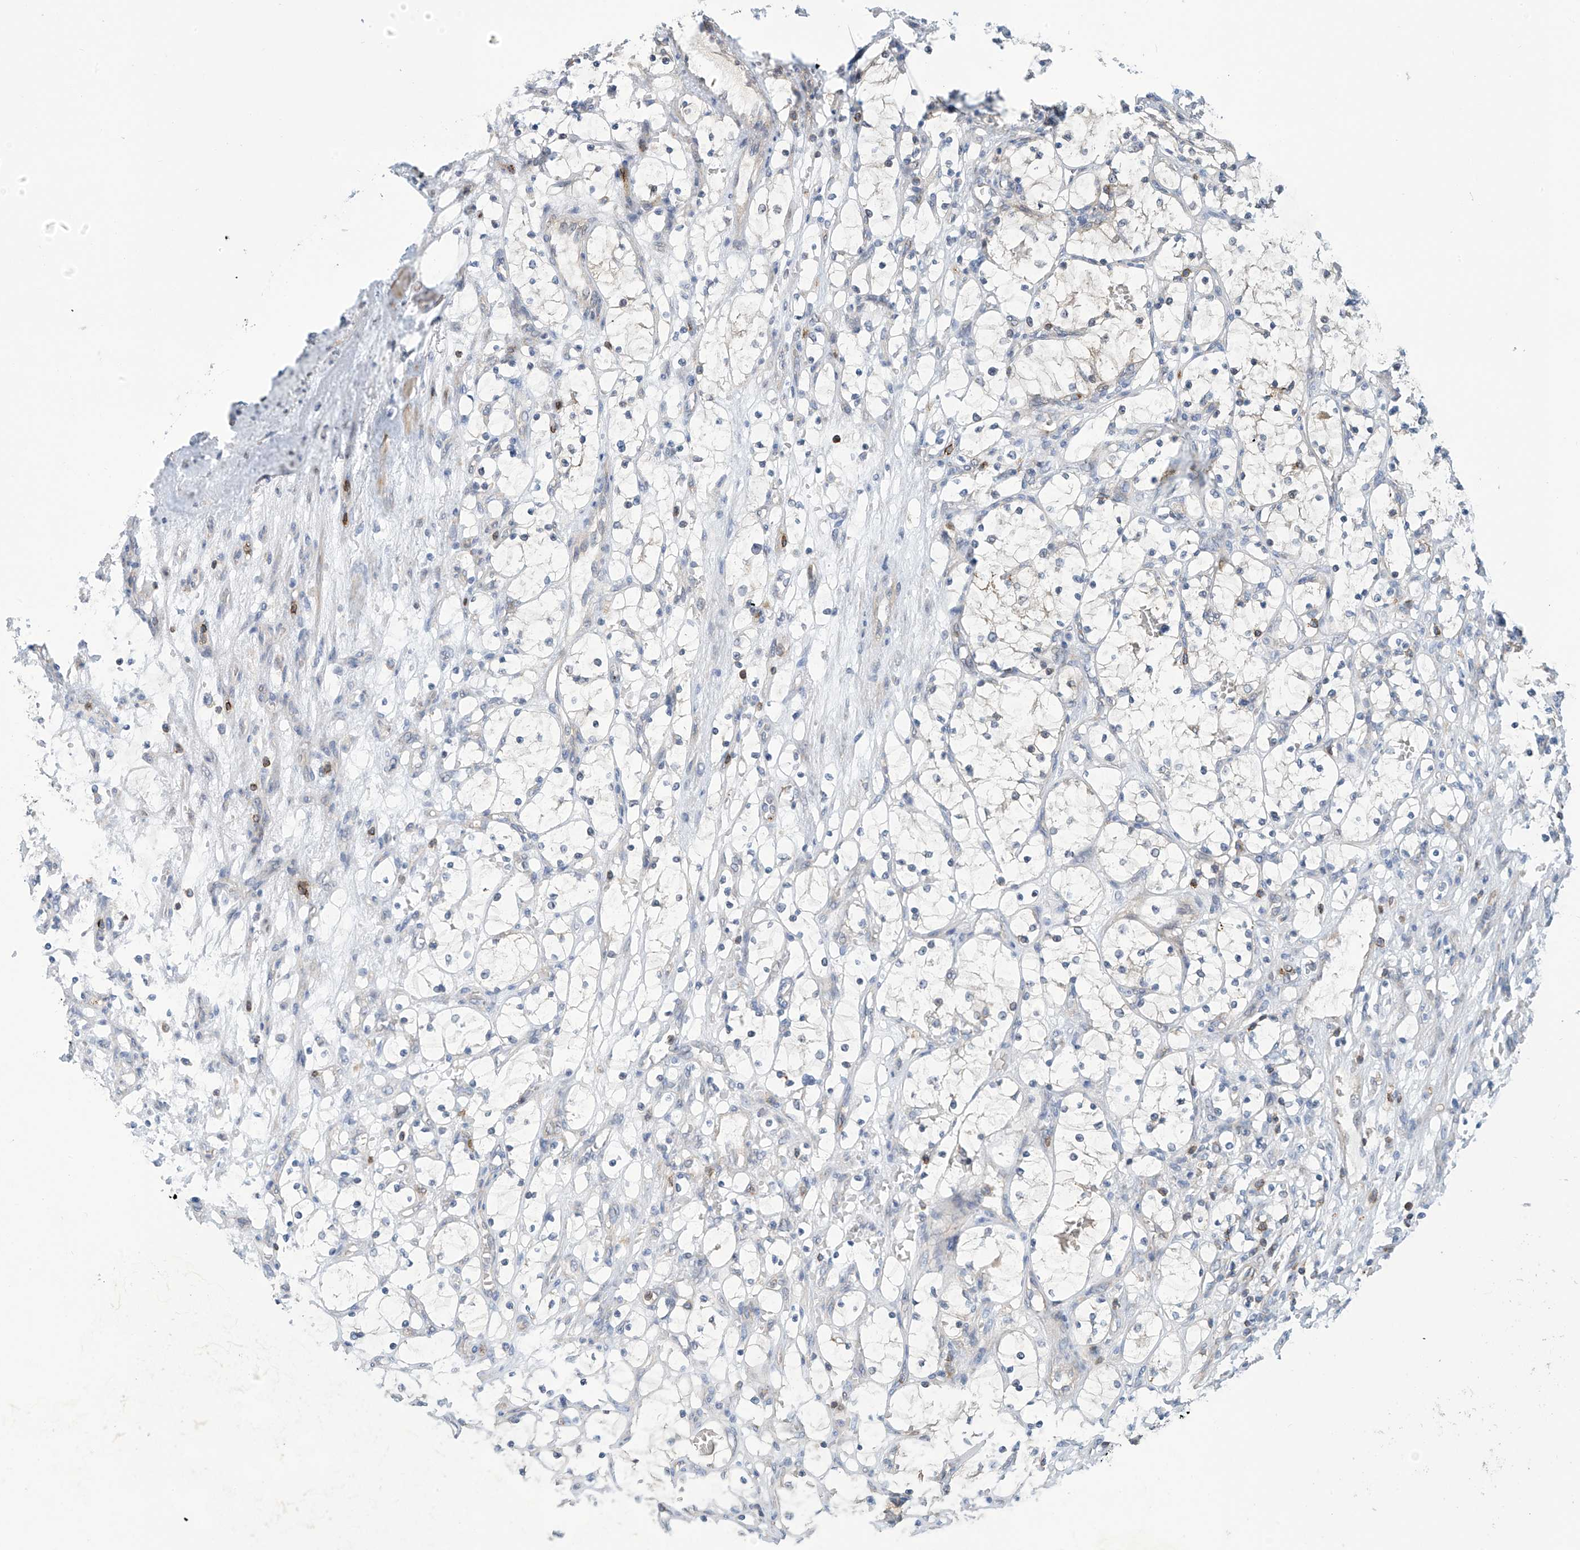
{"staining": {"intensity": "negative", "quantity": "none", "location": "none"}, "tissue": "renal cancer", "cell_type": "Tumor cells", "image_type": "cancer", "snomed": [{"axis": "morphology", "description": "Adenocarcinoma, NOS"}, {"axis": "topography", "description": "Kidney"}], "caption": "There is no significant staining in tumor cells of renal cancer (adenocarcinoma). (DAB (3,3'-diaminobenzidine) IHC with hematoxylin counter stain).", "gene": "IBA57", "patient": {"sex": "female", "age": 69}}